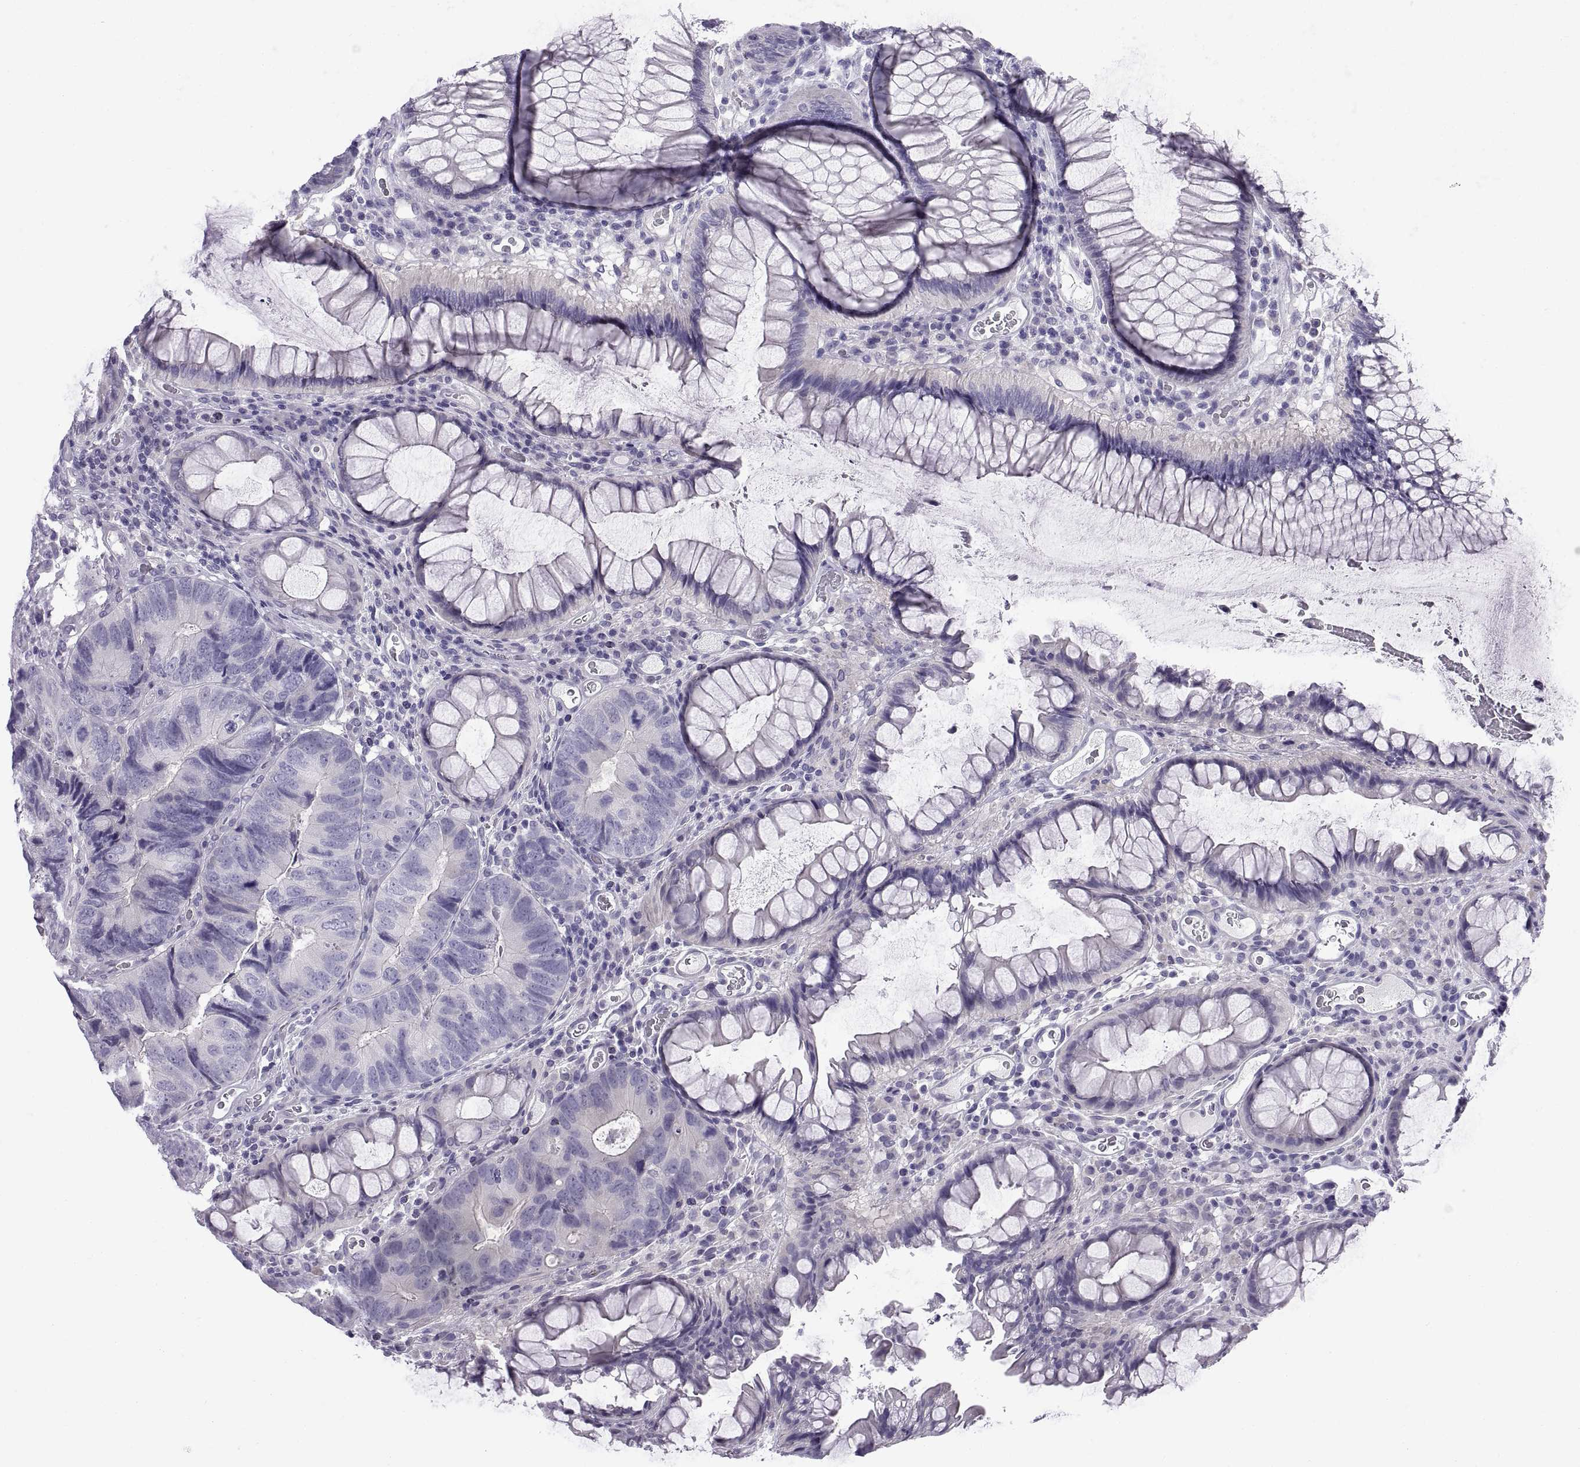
{"staining": {"intensity": "negative", "quantity": "none", "location": "none"}, "tissue": "colorectal cancer", "cell_type": "Tumor cells", "image_type": "cancer", "snomed": [{"axis": "morphology", "description": "Adenocarcinoma, NOS"}, {"axis": "topography", "description": "Colon"}], "caption": "Tumor cells show no significant protein staining in colorectal adenocarcinoma.", "gene": "SPDYE1", "patient": {"sex": "female", "age": 67}}